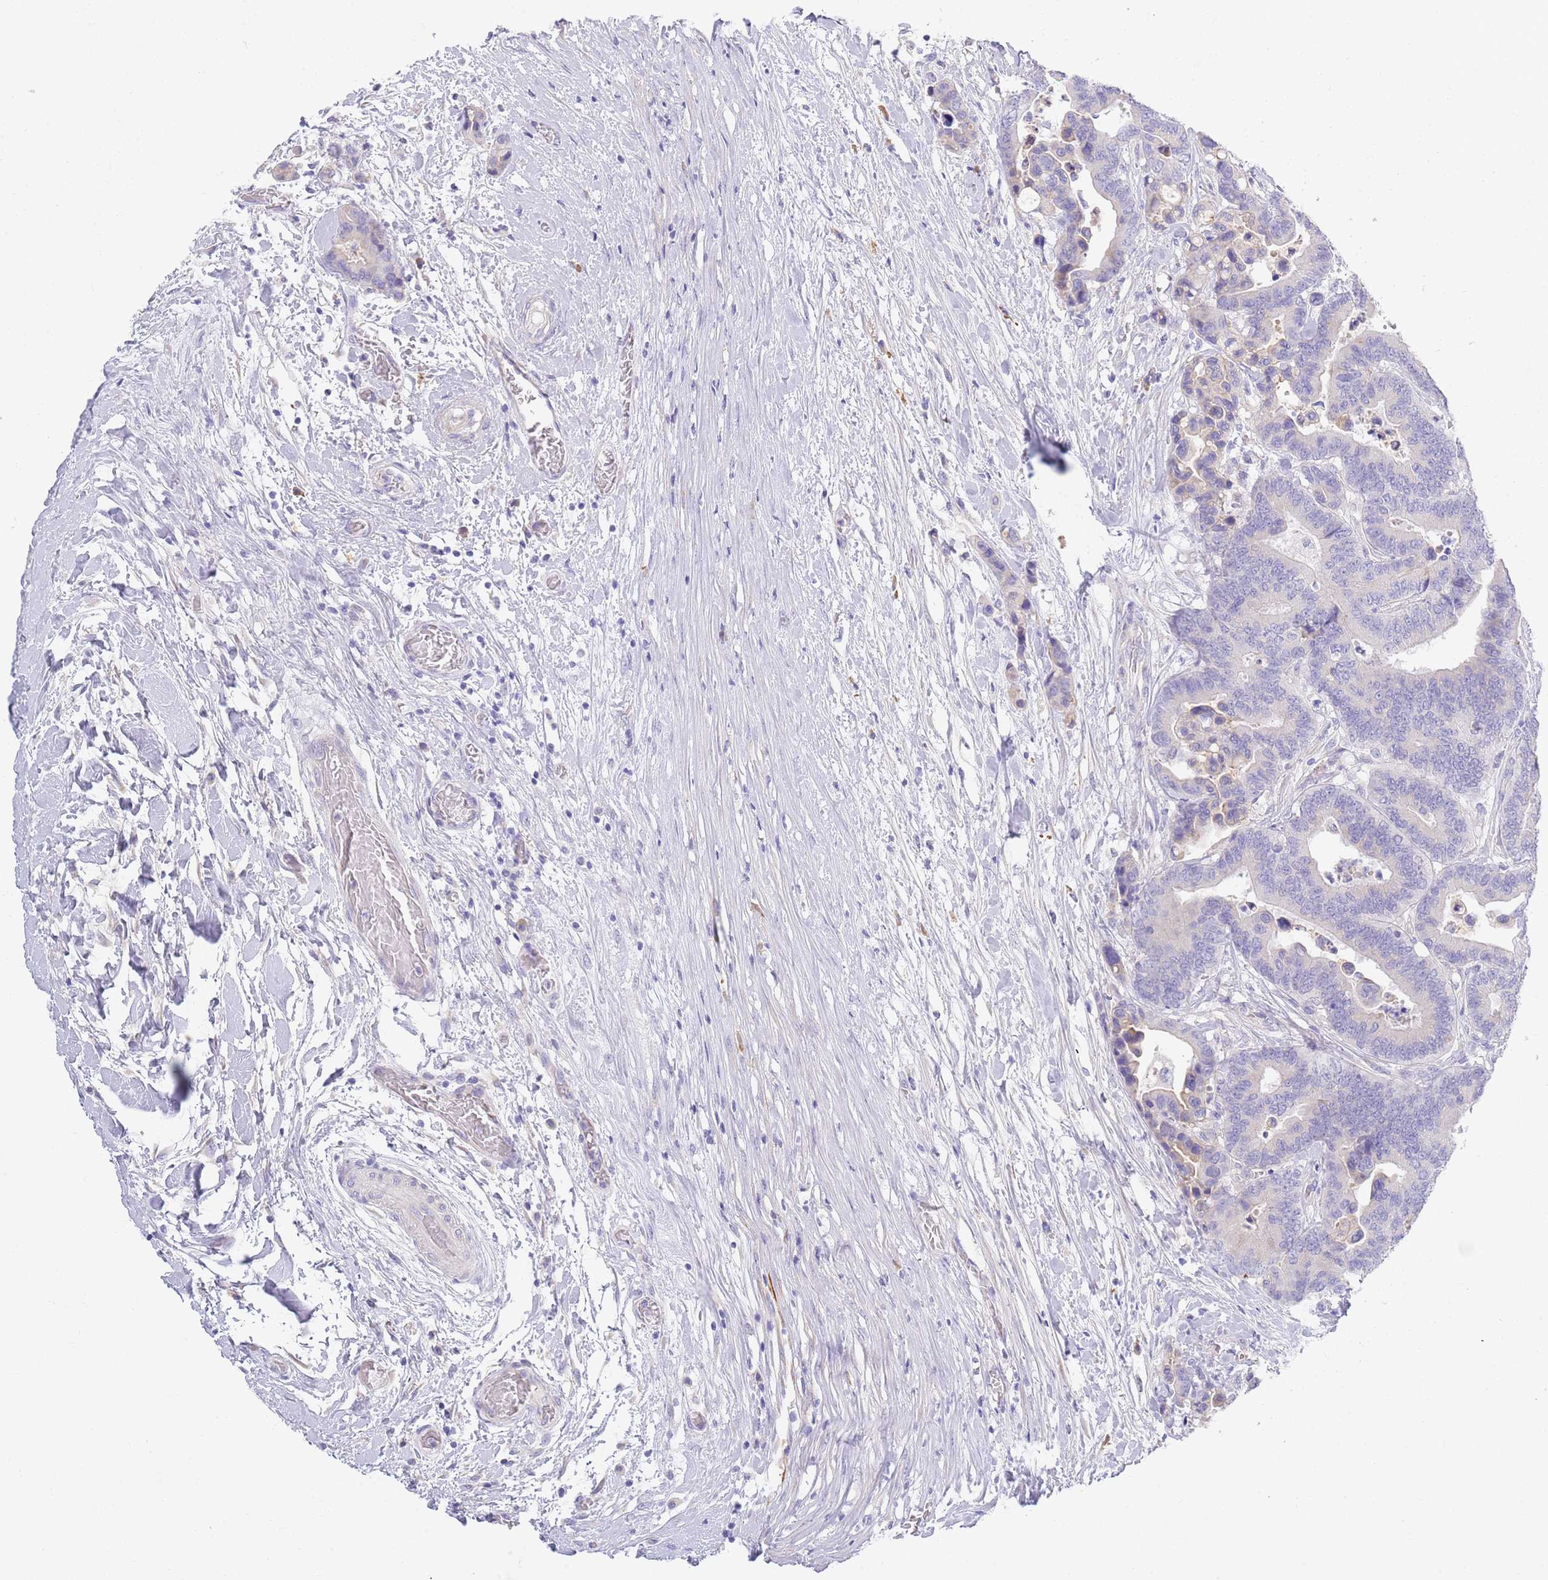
{"staining": {"intensity": "negative", "quantity": "none", "location": "none"}, "tissue": "colorectal cancer", "cell_type": "Tumor cells", "image_type": "cancer", "snomed": [{"axis": "morphology", "description": "Adenocarcinoma, NOS"}, {"axis": "topography", "description": "Colon"}], "caption": "A high-resolution image shows immunohistochemistry (IHC) staining of colorectal cancer, which exhibits no significant positivity in tumor cells.", "gene": "CCDC149", "patient": {"sex": "male", "age": 82}}